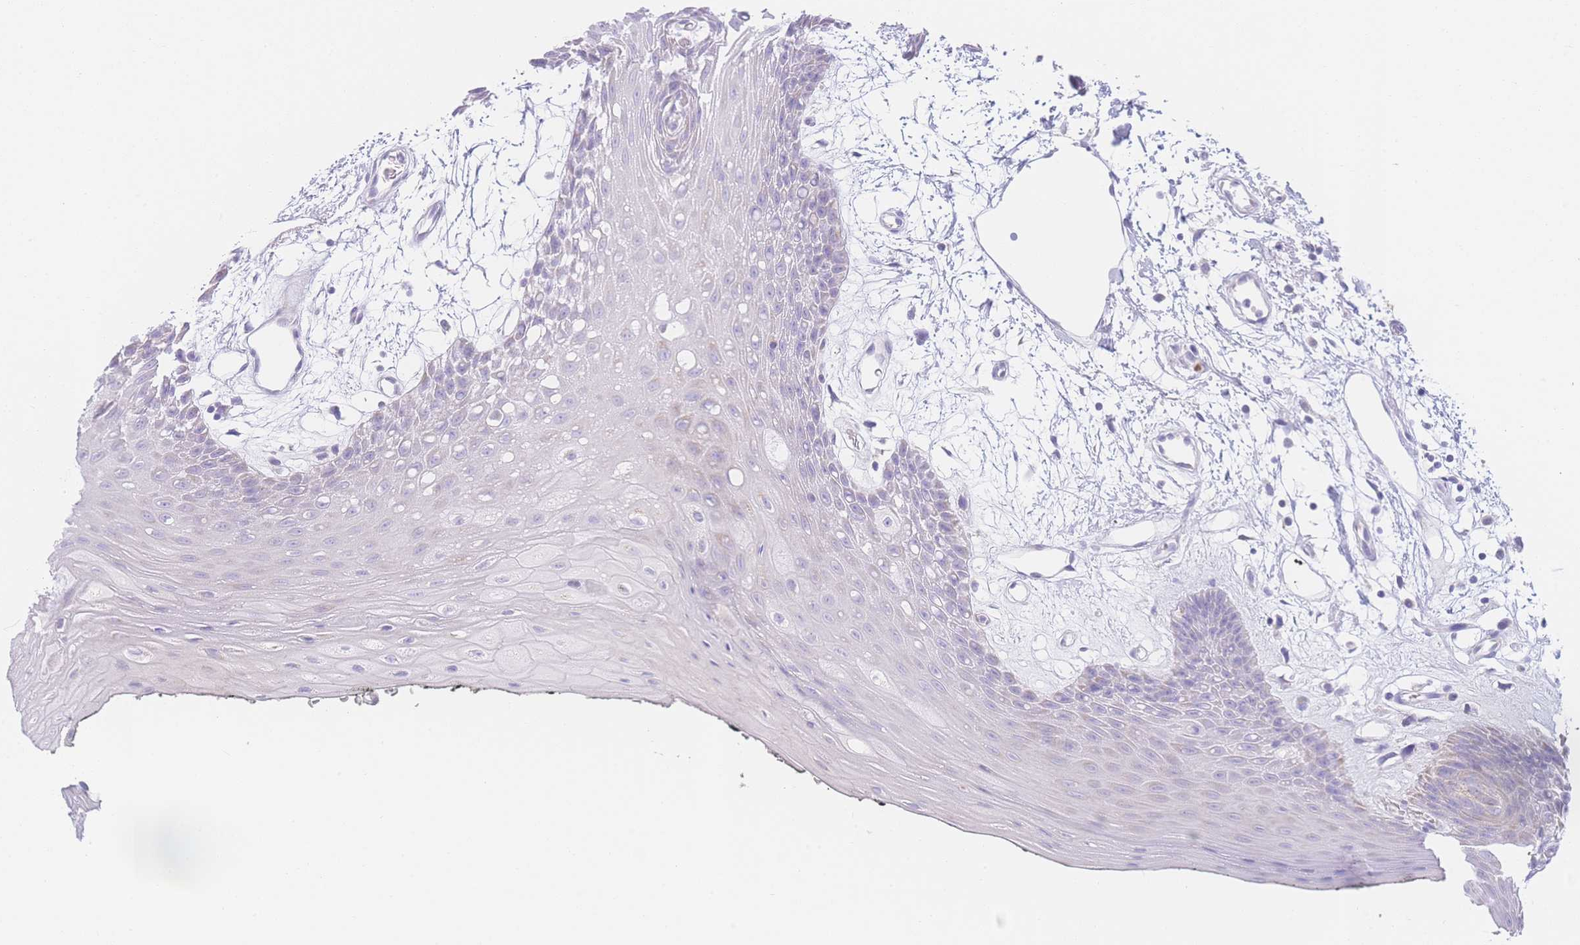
{"staining": {"intensity": "negative", "quantity": "none", "location": "none"}, "tissue": "oral mucosa", "cell_type": "Squamous epithelial cells", "image_type": "normal", "snomed": [{"axis": "morphology", "description": "Normal tissue, NOS"}, {"axis": "topography", "description": "Oral tissue"}, {"axis": "topography", "description": "Tounge, NOS"}], "caption": "This histopathology image is of normal oral mucosa stained with immunohistochemistry to label a protein in brown with the nuclei are counter-stained blue. There is no positivity in squamous epithelial cells. (DAB (3,3'-diaminobenzidine) immunohistochemistry with hematoxylin counter stain).", "gene": "NBEAL1", "patient": {"sex": "female", "age": 59}}